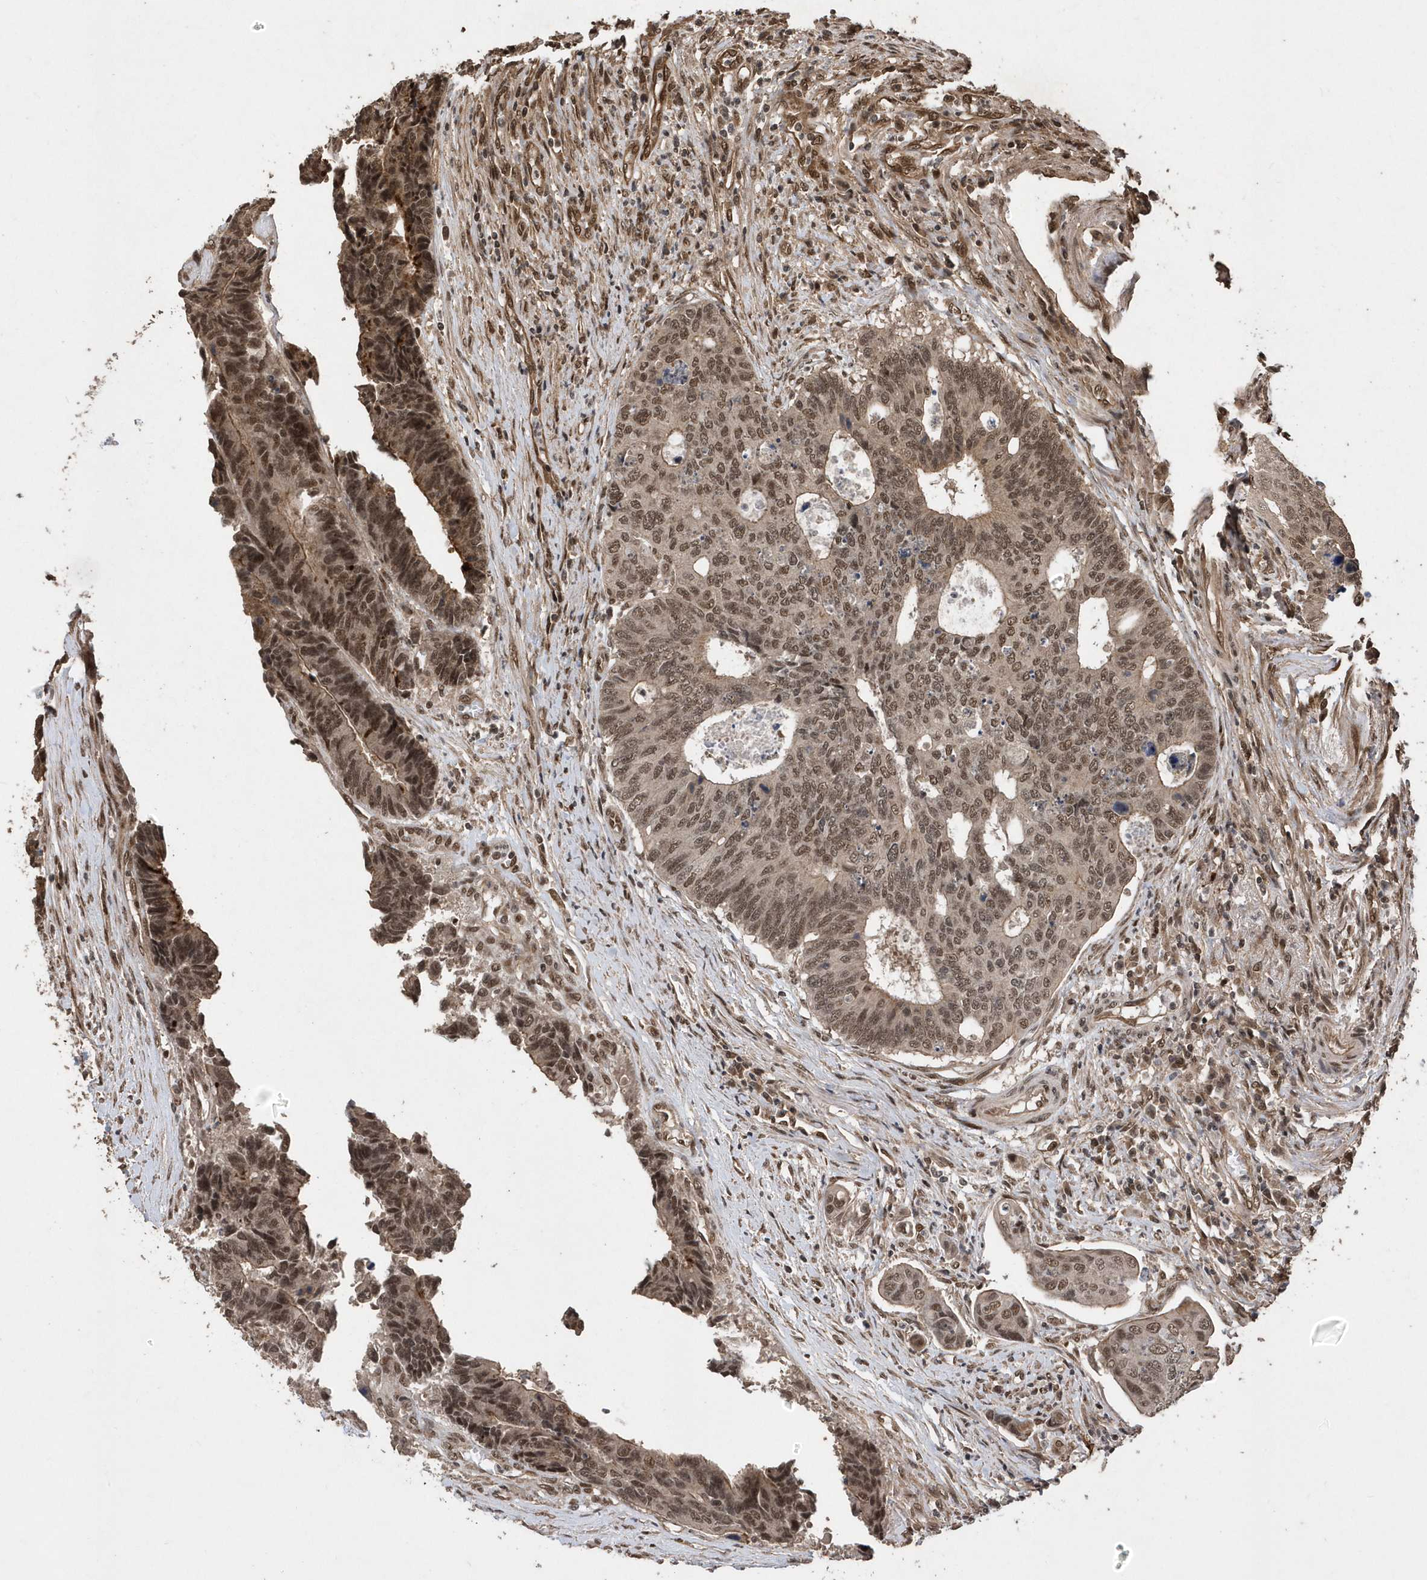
{"staining": {"intensity": "moderate", "quantity": ">75%", "location": "nuclear"}, "tissue": "colorectal cancer", "cell_type": "Tumor cells", "image_type": "cancer", "snomed": [{"axis": "morphology", "description": "Adenocarcinoma, NOS"}, {"axis": "topography", "description": "Rectum"}], "caption": "The immunohistochemical stain labels moderate nuclear staining in tumor cells of colorectal cancer (adenocarcinoma) tissue.", "gene": "INTS12", "patient": {"sex": "male", "age": 84}}